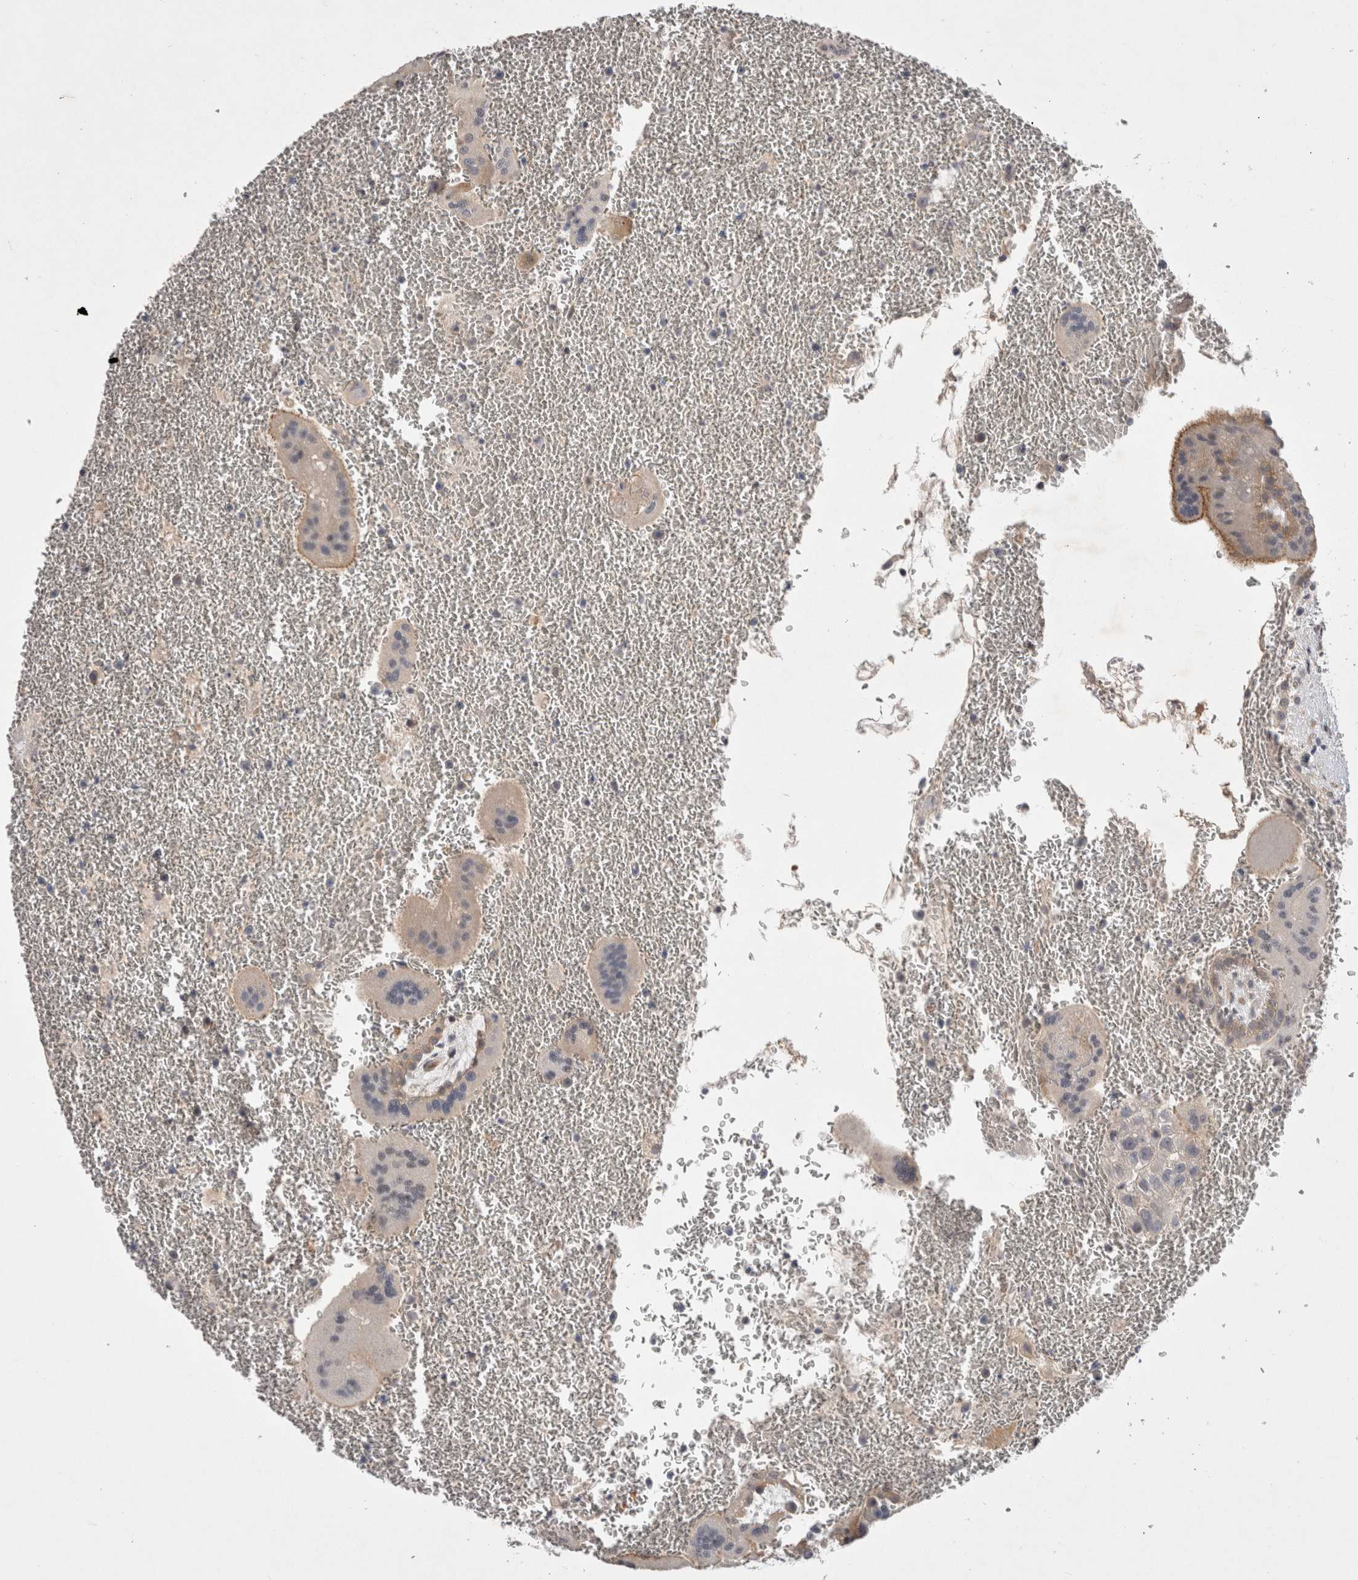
{"staining": {"intensity": "negative", "quantity": "none", "location": "none"}, "tissue": "placenta", "cell_type": "Decidual cells", "image_type": "normal", "snomed": [{"axis": "morphology", "description": "Normal tissue, NOS"}, {"axis": "topography", "description": "Placenta"}], "caption": "Placenta was stained to show a protein in brown. There is no significant expression in decidual cells. (DAB immunohistochemistry (IHC), high magnification).", "gene": "CERS3", "patient": {"sex": "female", "age": 35}}